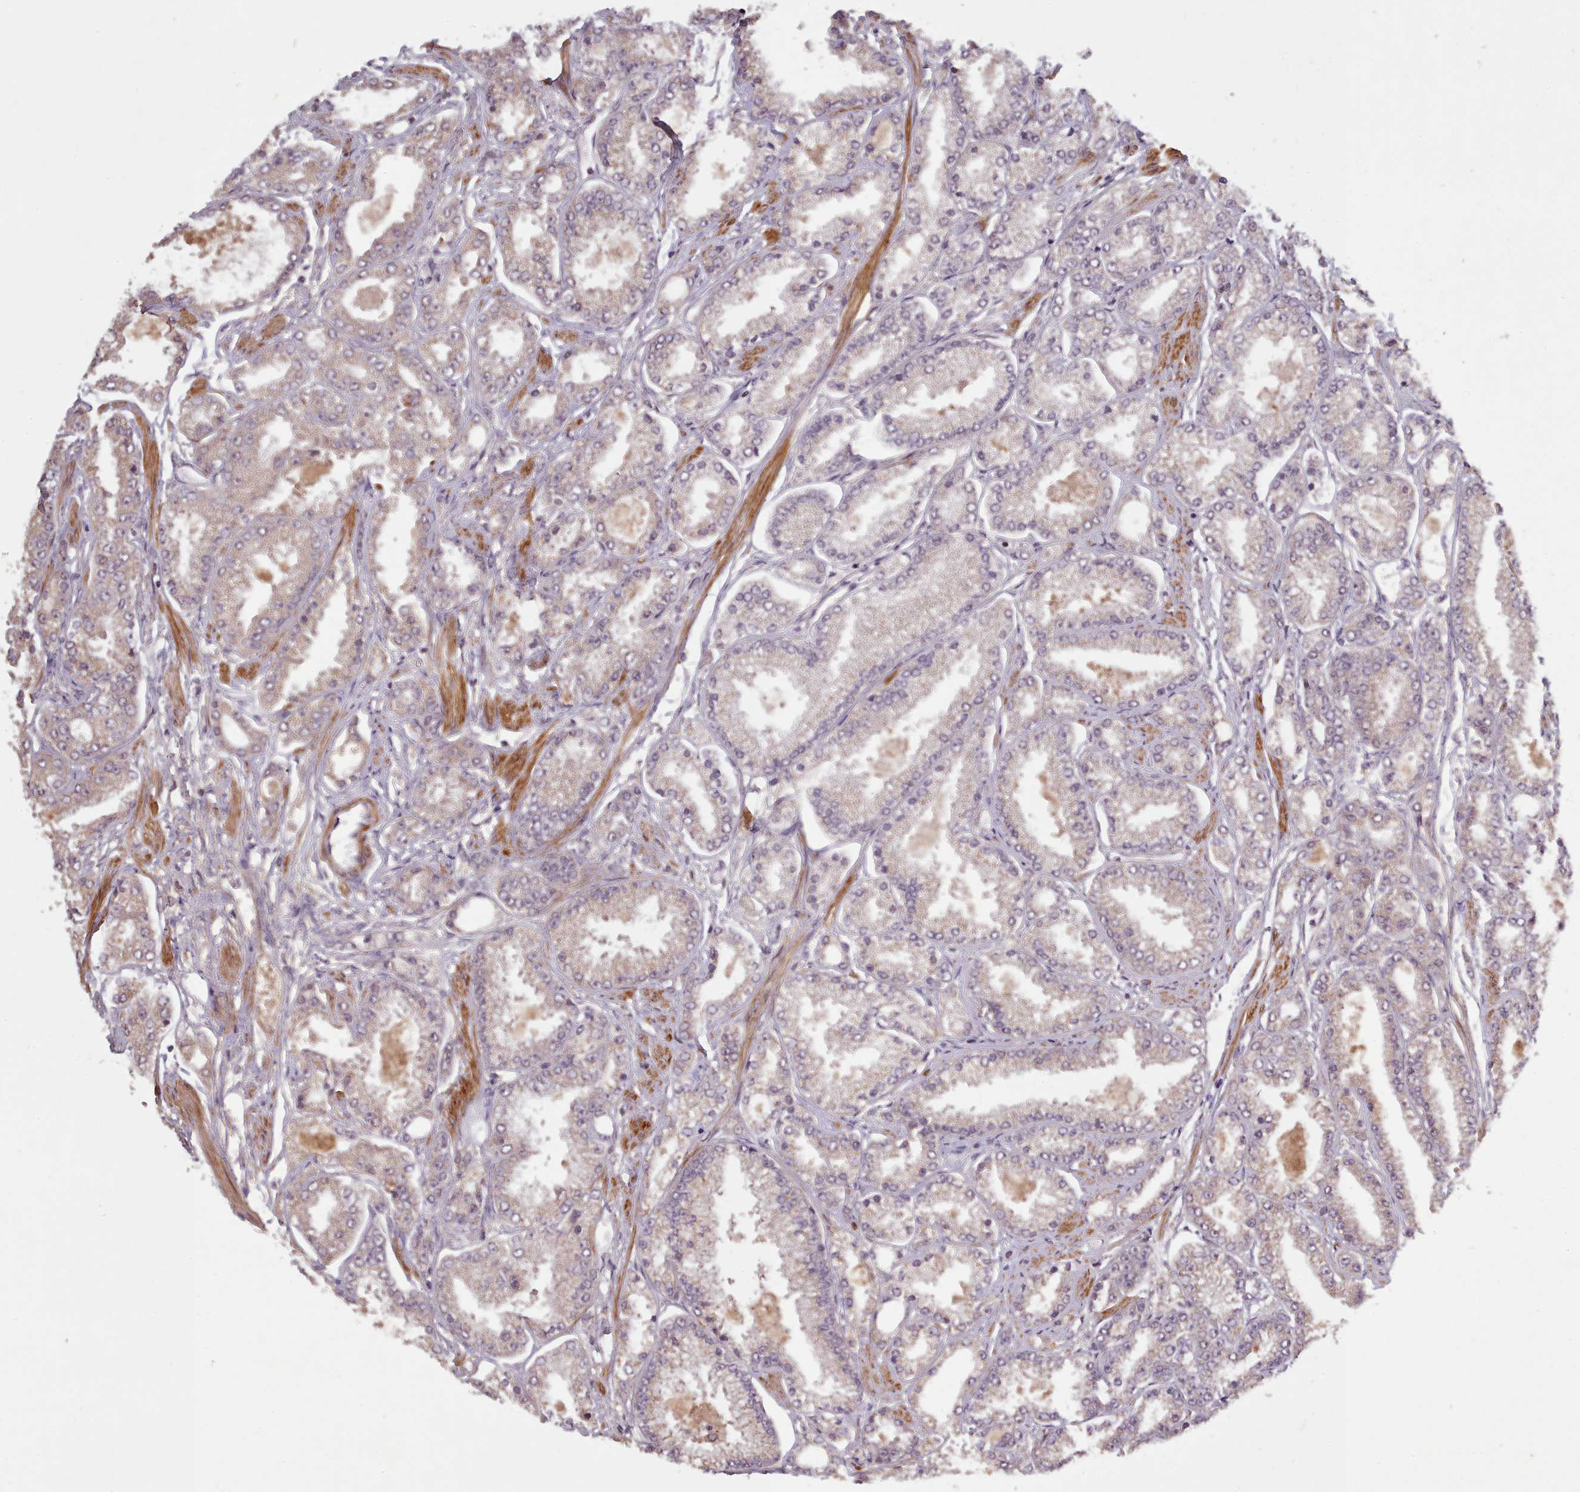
{"staining": {"intensity": "weak", "quantity": ">75%", "location": "cytoplasmic/membranous"}, "tissue": "prostate cancer", "cell_type": "Tumor cells", "image_type": "cancer", "snomed": [{"axis": "morphology", "description": "Adenocarcinoma, High grade"}, {"axis": "topography", "description": "Prostate"}], "caption": "IHC staining of prostate high-grade adenocarcinoma, which displays low levels of weak cytoplasmic/membranous staining in approximately >75% of tumor cells indicating weak cytoplasmic/membranous protein positivity. The staining was performed using DAB (3,3'-diaminobenzidine) (brown) for protein detection and nuclei were counterstained in hematoxylin (blue).", "gene": "CDC6", "patient": {"sex": "male", "age": 69}}